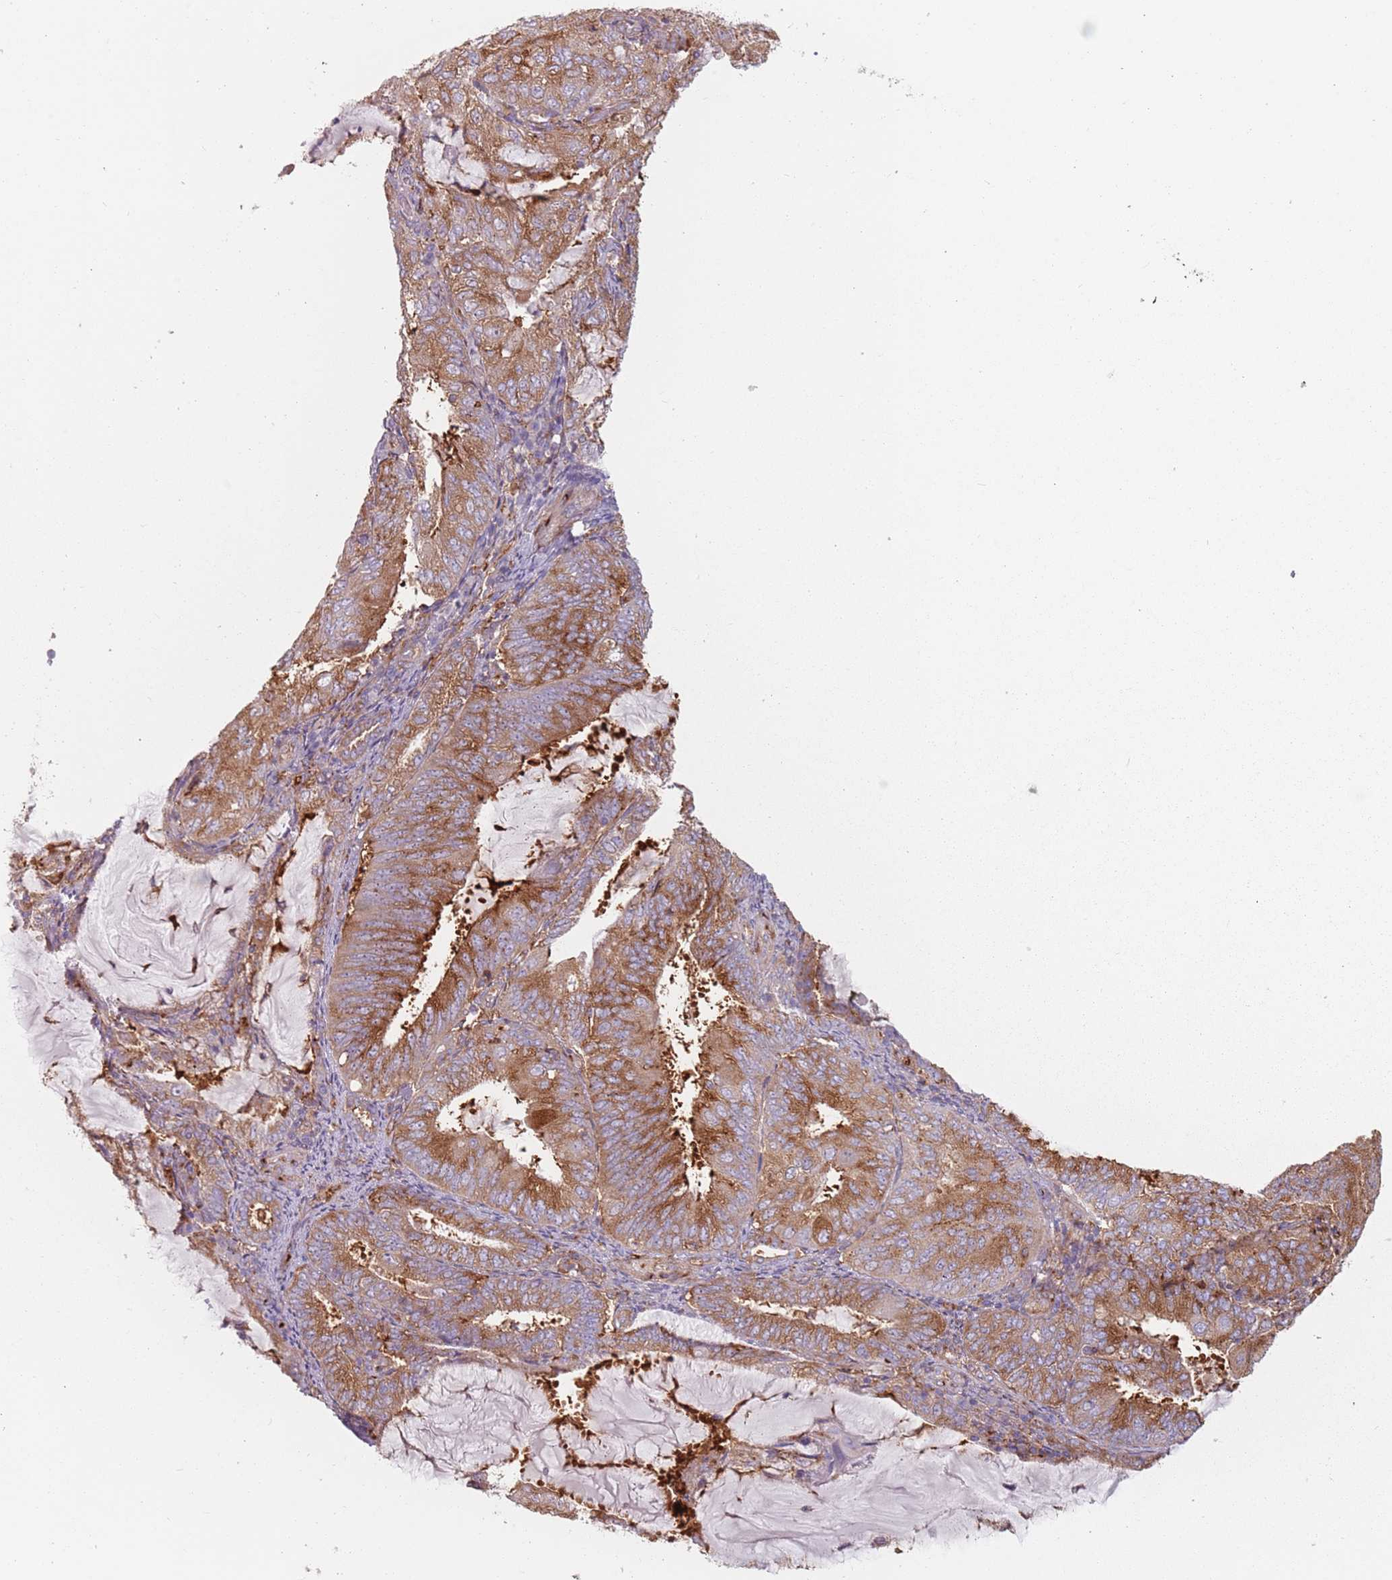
{"staining": {"intensity": "moderate", "quantity": ">75%", "location": "cytoplasmic/membranous"}, "tissue": "endometrial cancer", "cell_type": "Tumor cells", "image_type": "cancer", "snomed": [{"axis": "morphology", "description": "Adenocarcinoma, NOS"}, {"axis": "topography", "description": "Endometrium"}], "caption": "There is medium levels of moderate cytoplasmic/membranous staining in tumor cells of endometrial adenocarcinoma, as demonstrated by immunohistochemical staining (brown color).", "gene": "TPD52L2", "patient": {"sex": "female", "age": 81}}